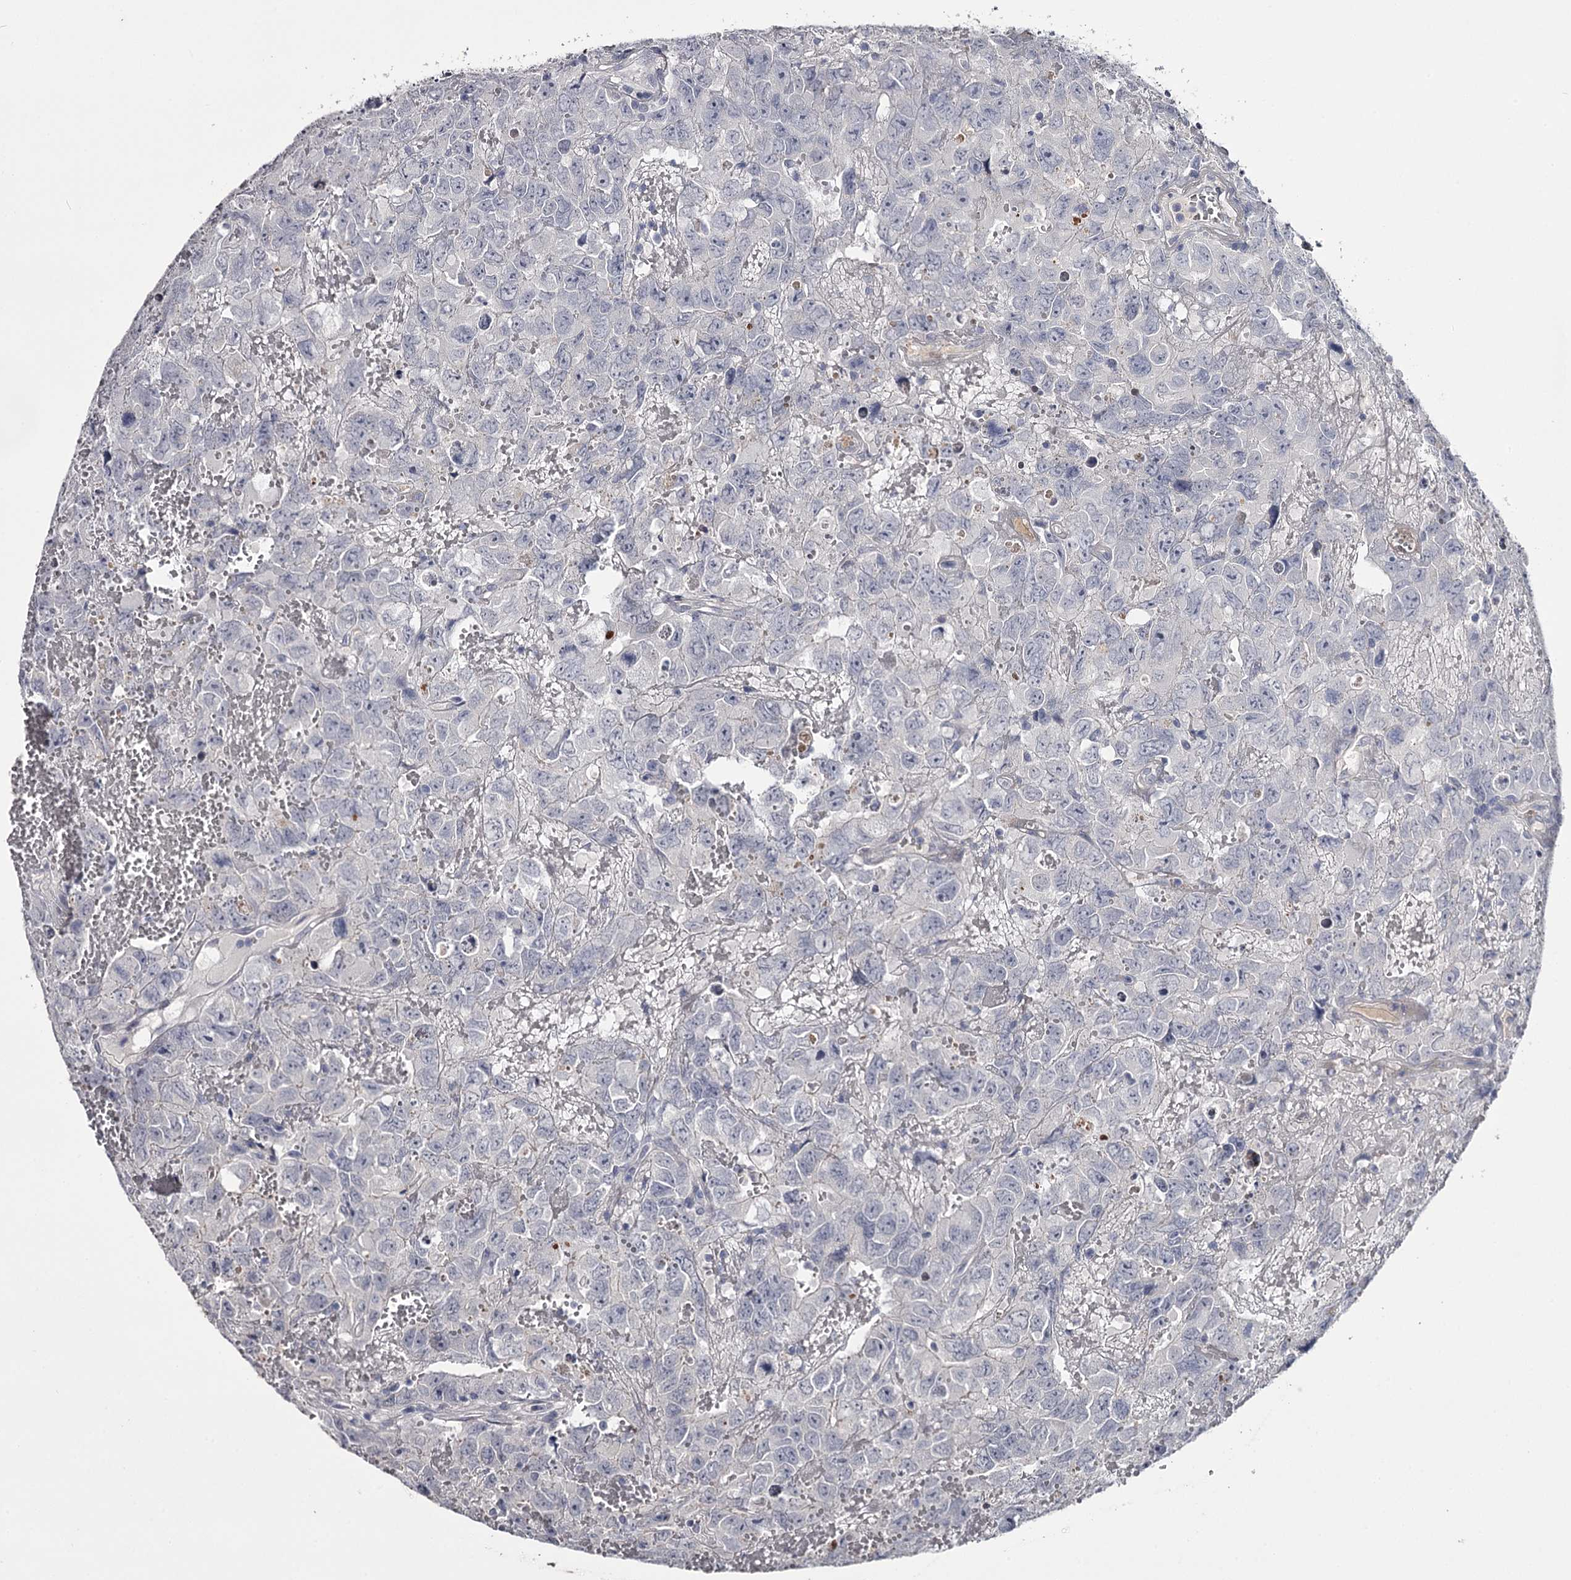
{"staining": {"intensity": "negative", "quantity": "none", "location": "none"}, "tissue": "testis cancer", "cell_type": "Tumor cells", "image_type": "cancer", "snomed": [{"axis": "morphology", "description": "Carcinoma, Embryonal, NOS"}, {"axis": "topography", "description": "Testis"}], "caption": "Immunohistochemistry (IHC) of testis embryonal carcinoma displays no staining in tumor cells.", "gene": "FDXACB1", "patient": {"sex": "male", "age": 45}}